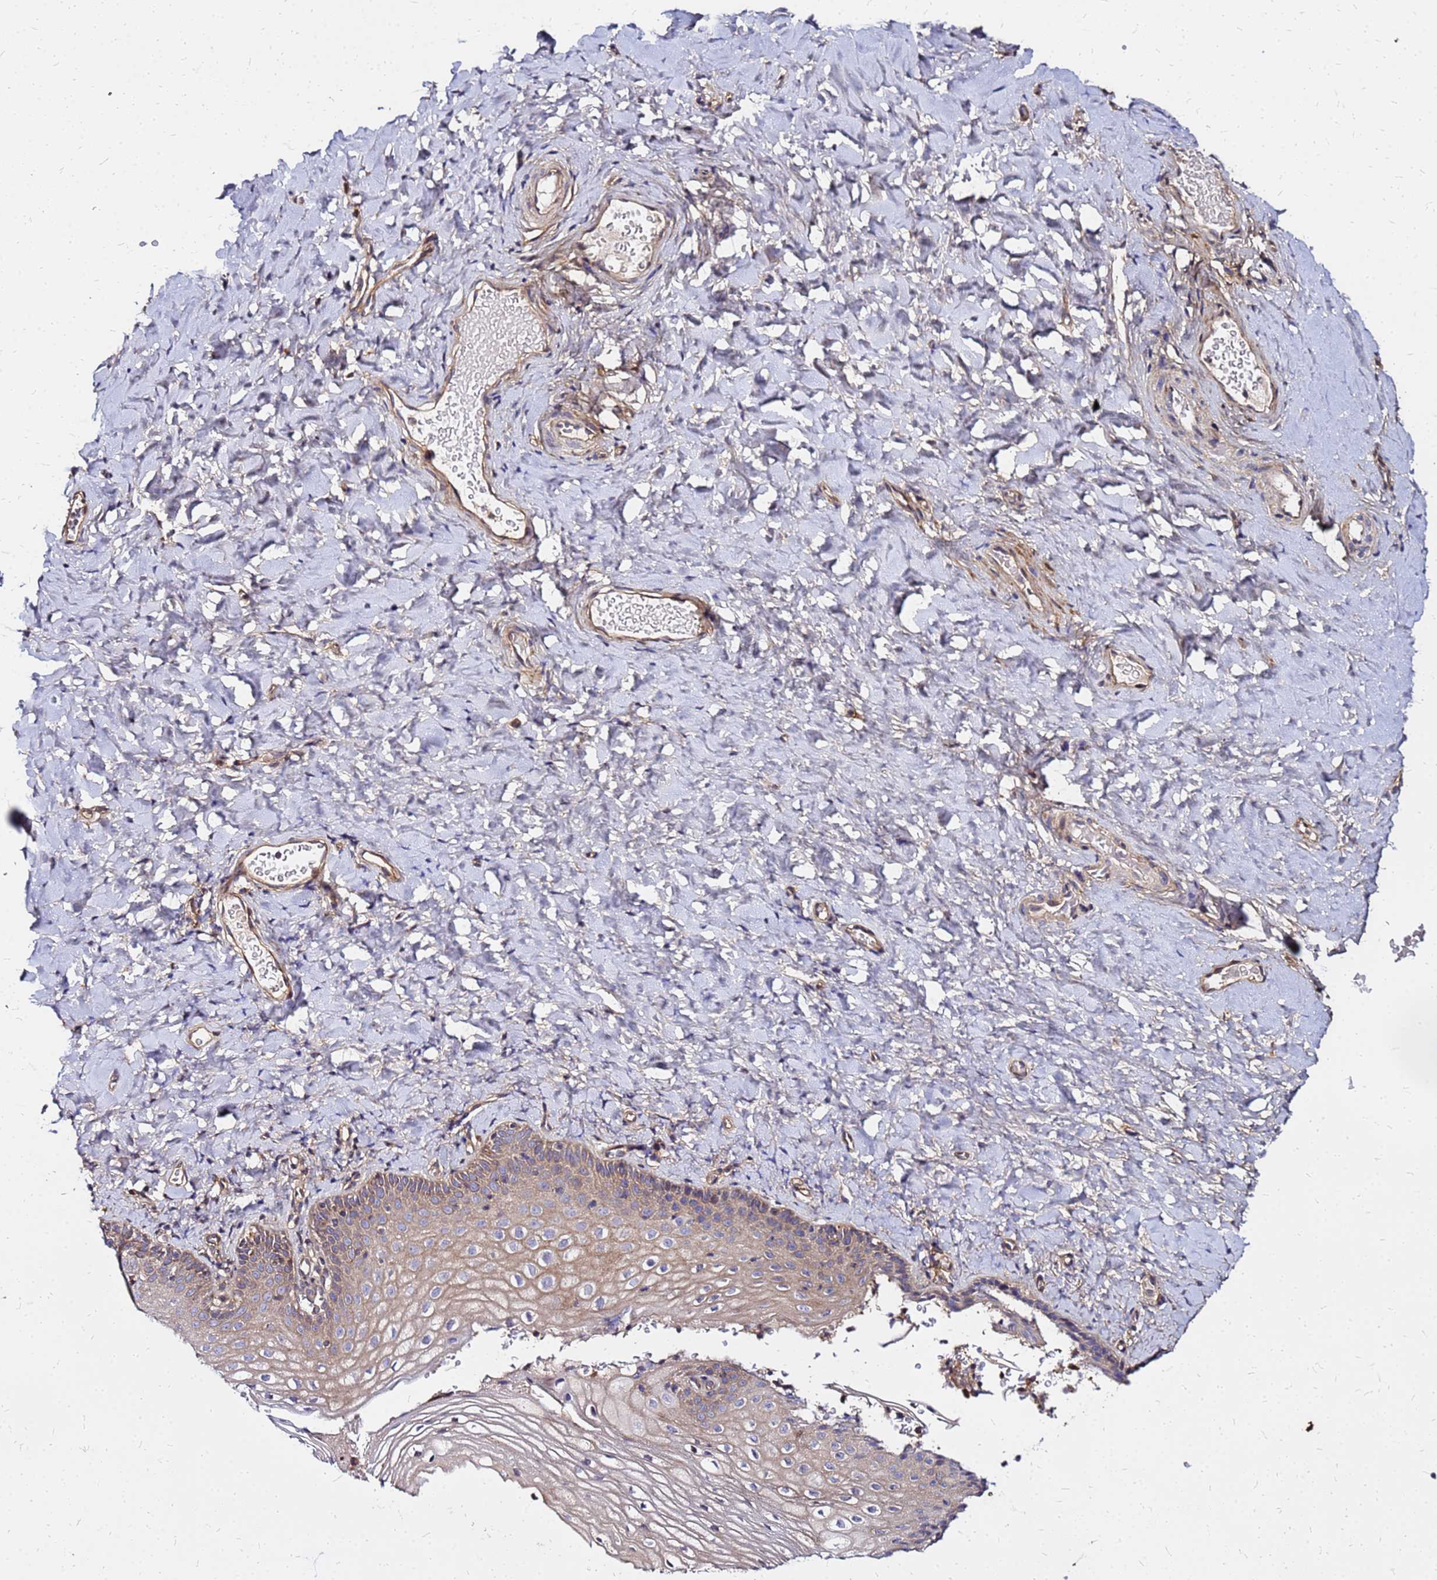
{"staining": {"intensity": "weak", "quantity": ">75%", "location": "cytoplasmic/membranous"}, "tissue": "vagina", "cell_type": "Squamous epithelial cells", "image_type": "normal", "snomed": [{"axis": "morphology", "description": "Normal tissue, NOS"}, {"axis": "topography", "description": "Vagina"}], "caption": "Immunohistochemistry of benign vagina displays low levels of weak cytoplasmic/membranous expression in about >75% of squamous epithelial cells.", "gene": "CYBC1", "patient": {"sex": "female", "age": 60}}